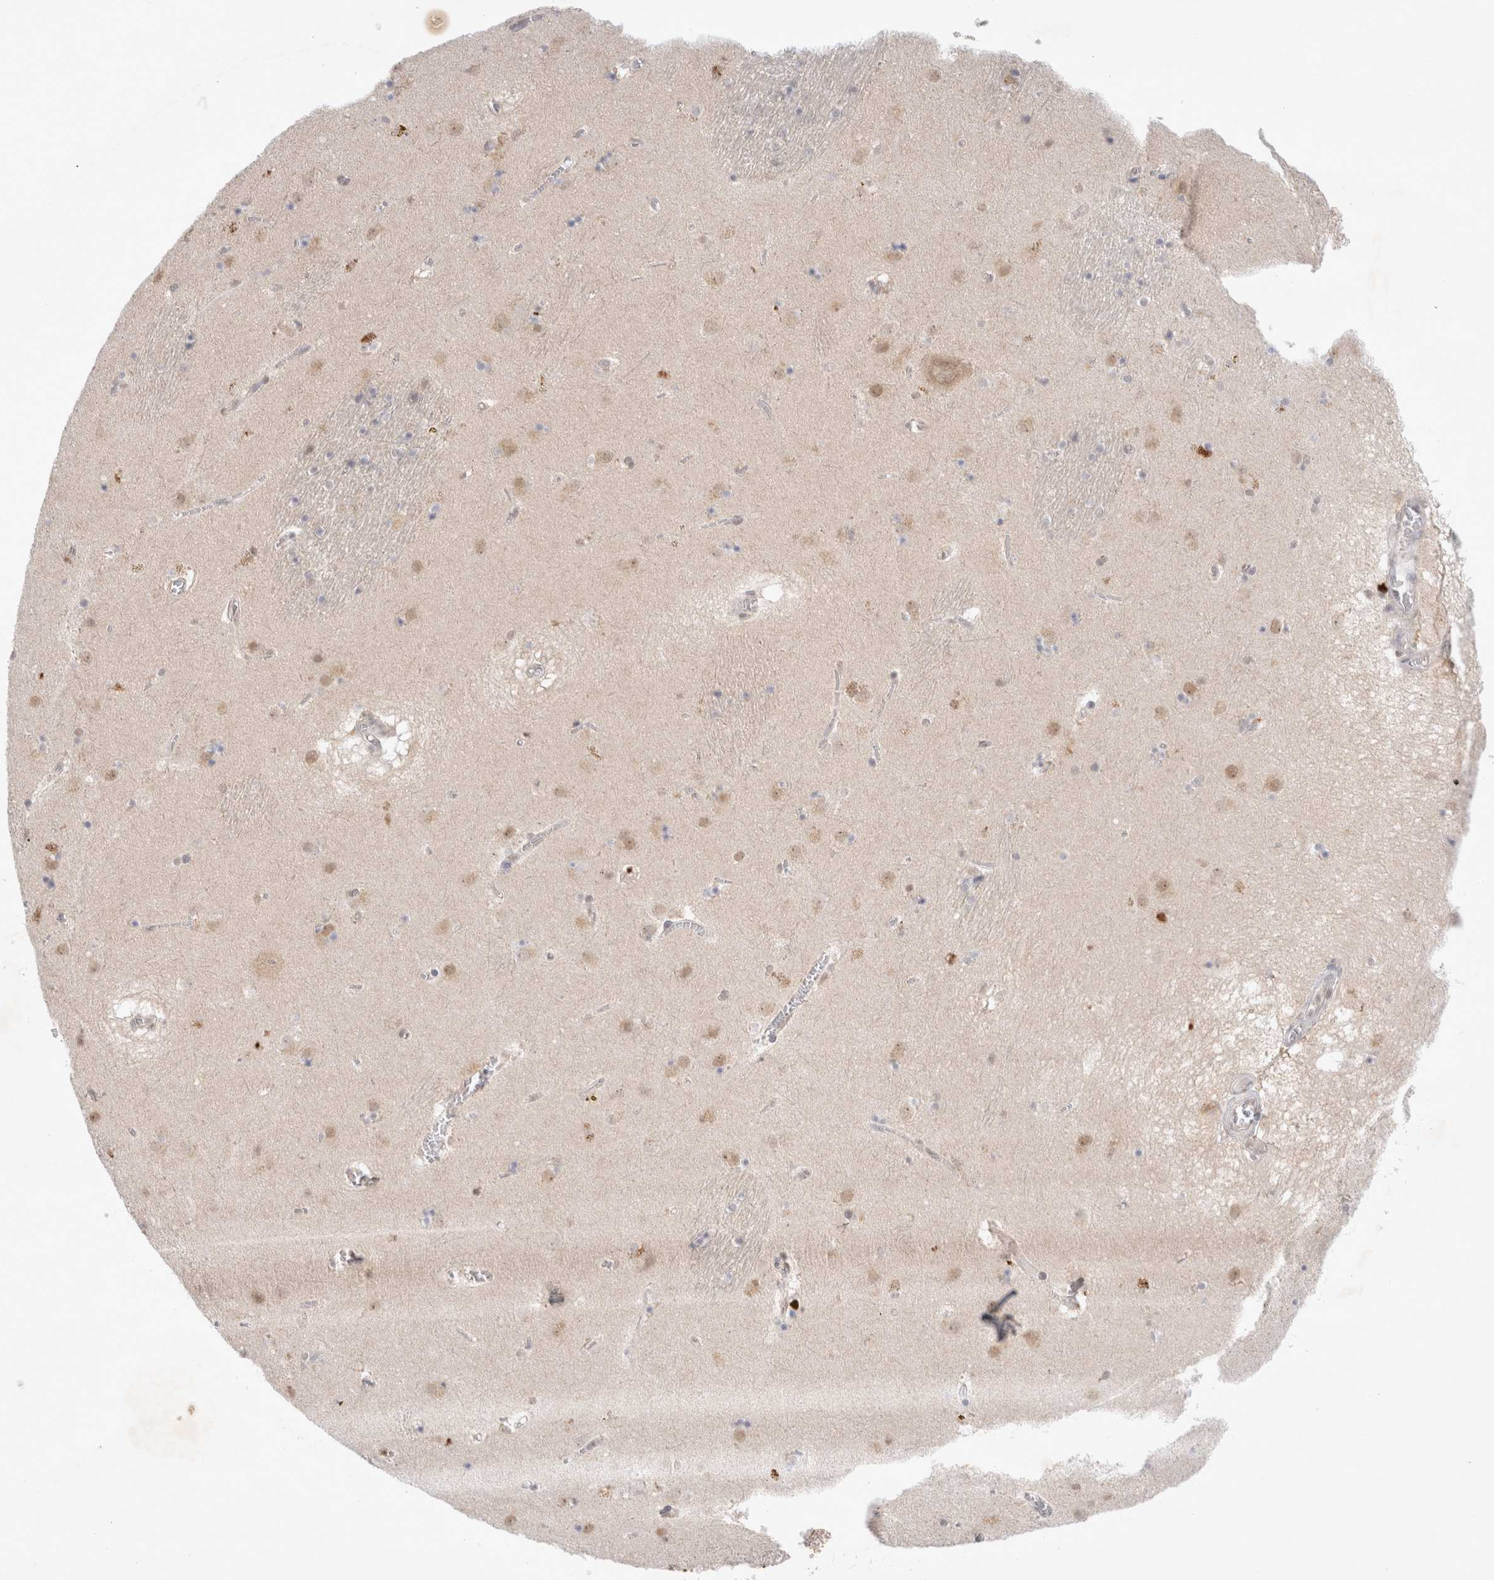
{"staining": {"intensity": "weak", "quantity": "<25%", "location": "cytoplasmic/membranous,nuclear"}, "tissue": "caudate", "cell_type": "Glial cells", "image_type": "normal", "snomed": [{"axis": "morphology", "description": "Normal tissue, NOS"}, {"axis": "topography", "description": "Lateral ventricle wall"}], "caption": "Immunohistochemistry (IHC) histopathology image of unremarkable human caudate stained for a protein (brown), which displays no staining in glial cells.", "gene": "FBXO42", "patient": {"sex": "male", "age": 70}}